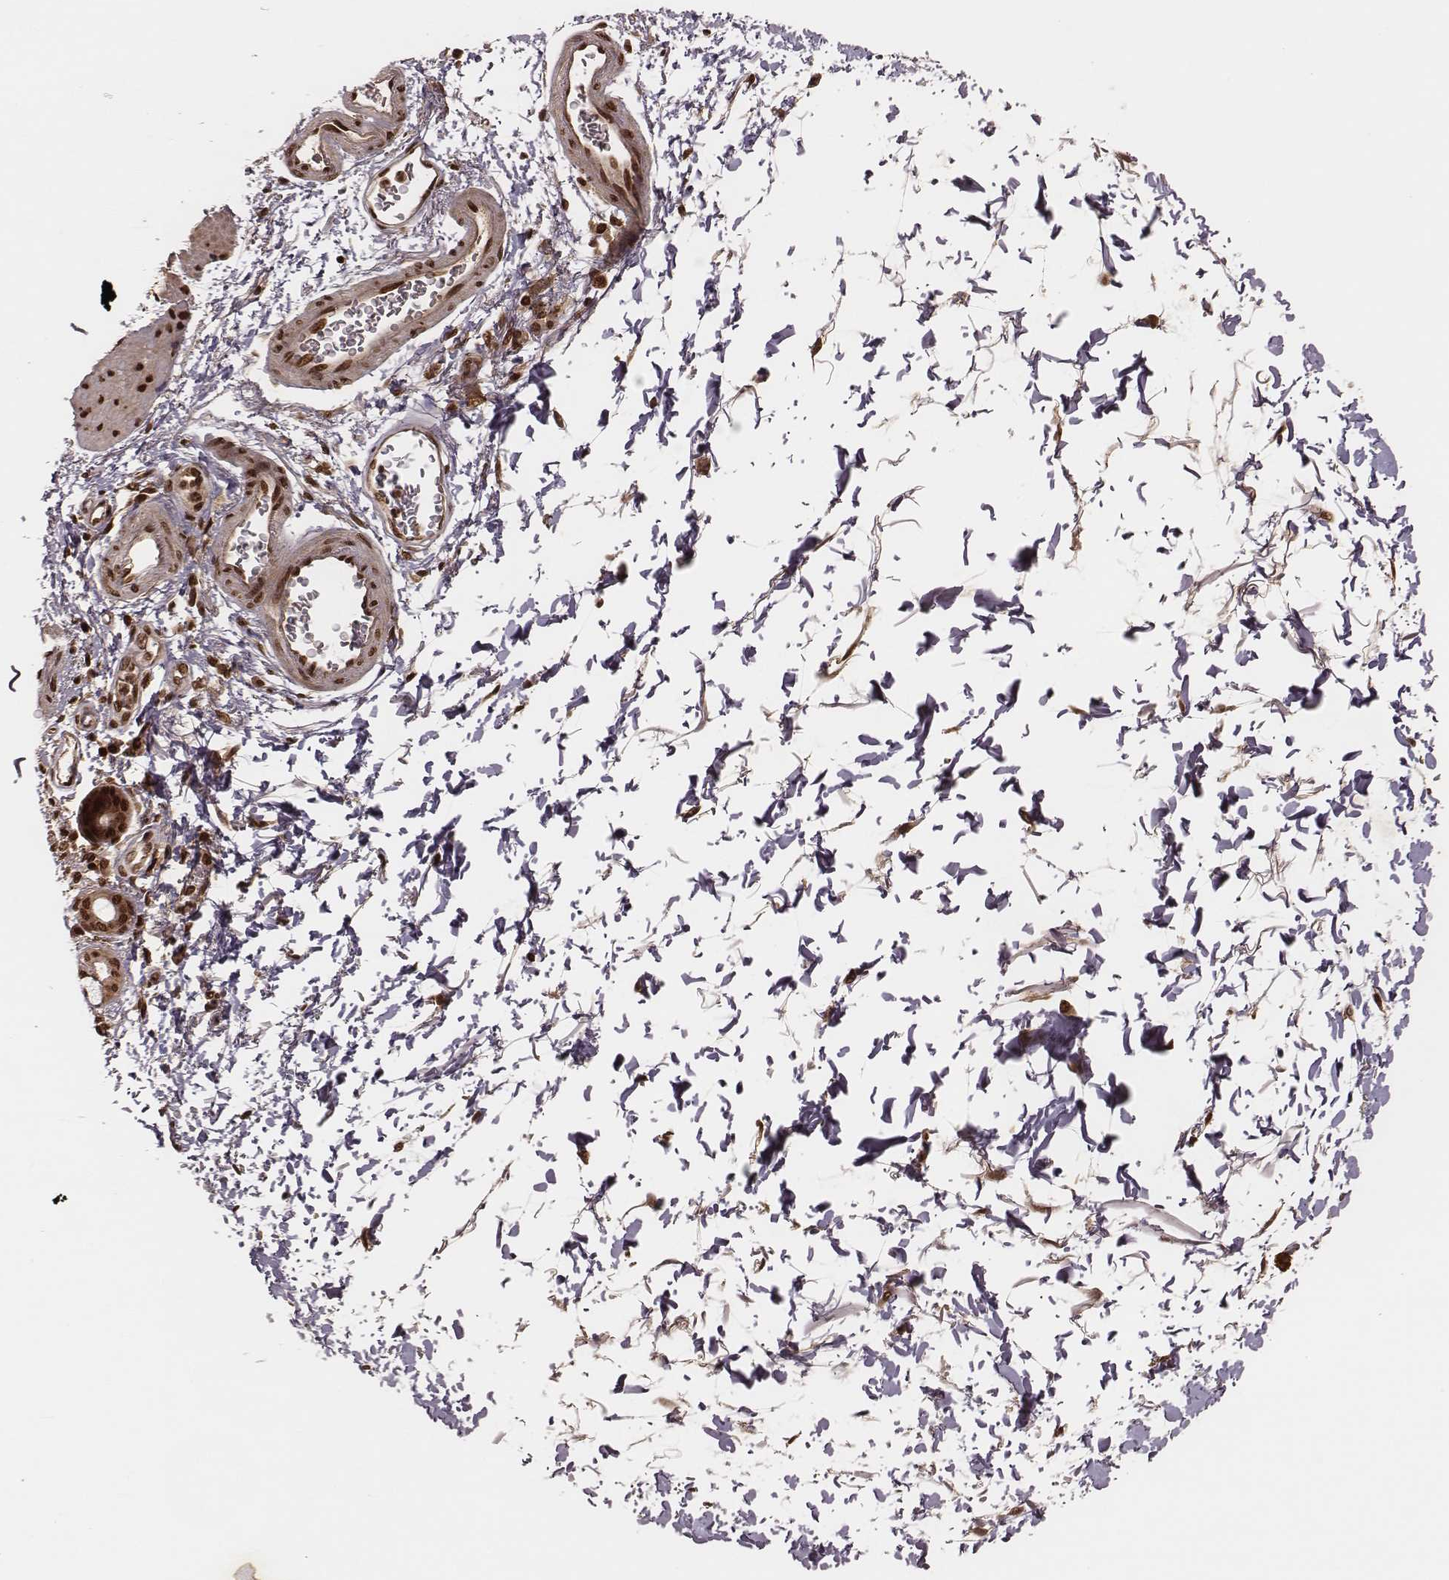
{"staining": {"intensity": "strong", "quantity": ">75%", "location": "cytoplasmic/membranous,nuclear"}, "tissue": "esophagus", "cell_type": "Squamous epithelial cells", "image_type": "normal", "snomed": [{"axis": "morphology", "description": "Normal tissue, NOS"}, {"axis": "topography", "description": "Esophagus"}], "caption": "Brown immunohistochemical staining in normal esophagus displays strong cytoplasmic/membranous,nuclear staining in approximately >75% of squamous epithelial cells.", "gene": "NFX1", "patient": {"sex": "female", "age": 81}}